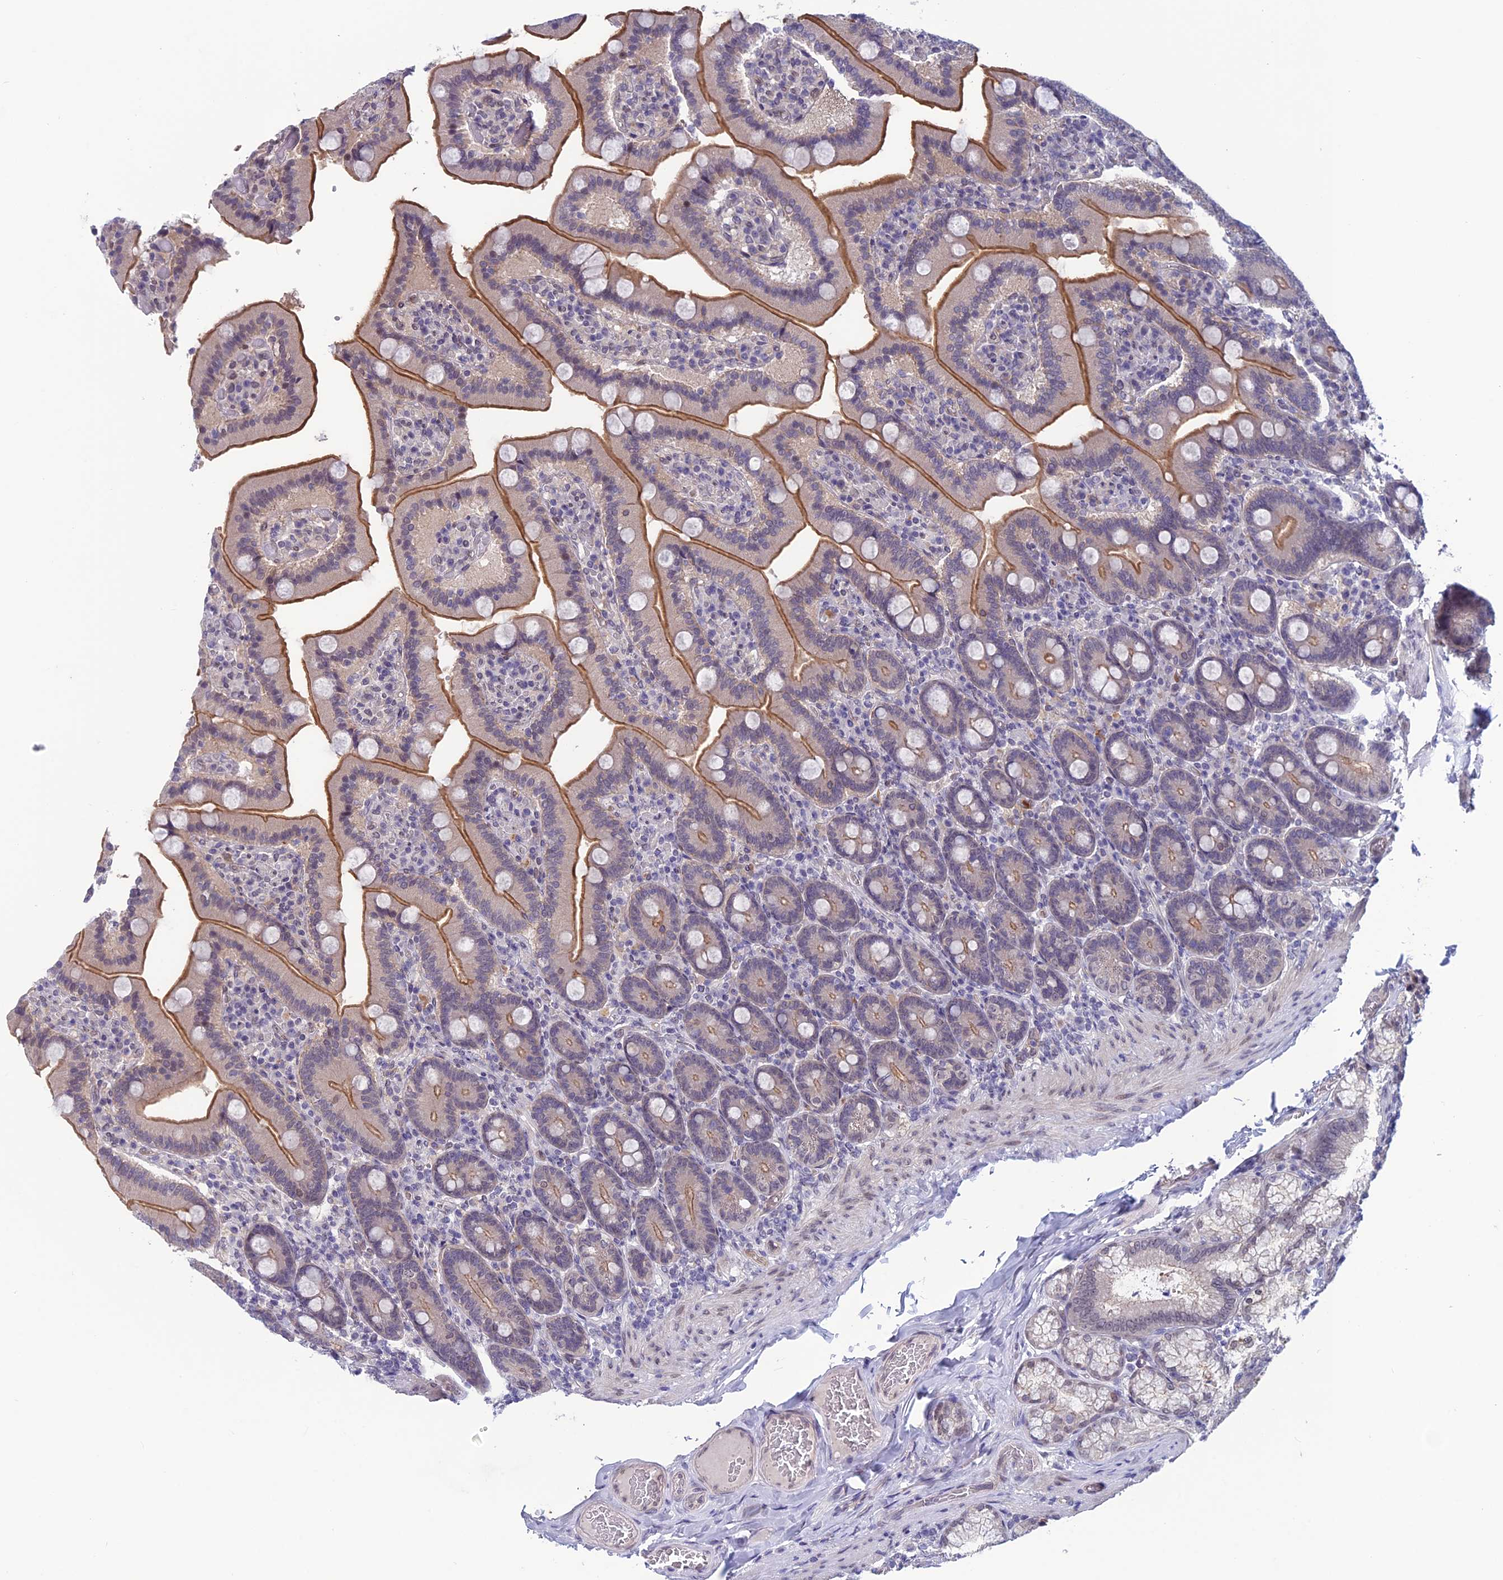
{"staining": {"intensity": "moderate", "quantity": "25%-75%", "location": "cytoplasmic/membranous"}, "tissue": "duodenum", "cell_type": "Glandular cells", "image_type": "normal", "snomed": [{"axis": "morphology", "description": "Normal tissue, NOS"}, {"axis": "topography", "description": "Duodenum"}], "caption": "A brown stain shows moderate cytoplasmic/membranous positivity of a protein in glandular cells of normal human duodenum. The protein of interest is stained brown, and the nuclei are stained in blue (DAB (3,3'-diaminobenzidine) IHC with brightfield microscopy, high magnification).", "gene": "FKBPL", "patient": {"sex": "female", "age": 62}}